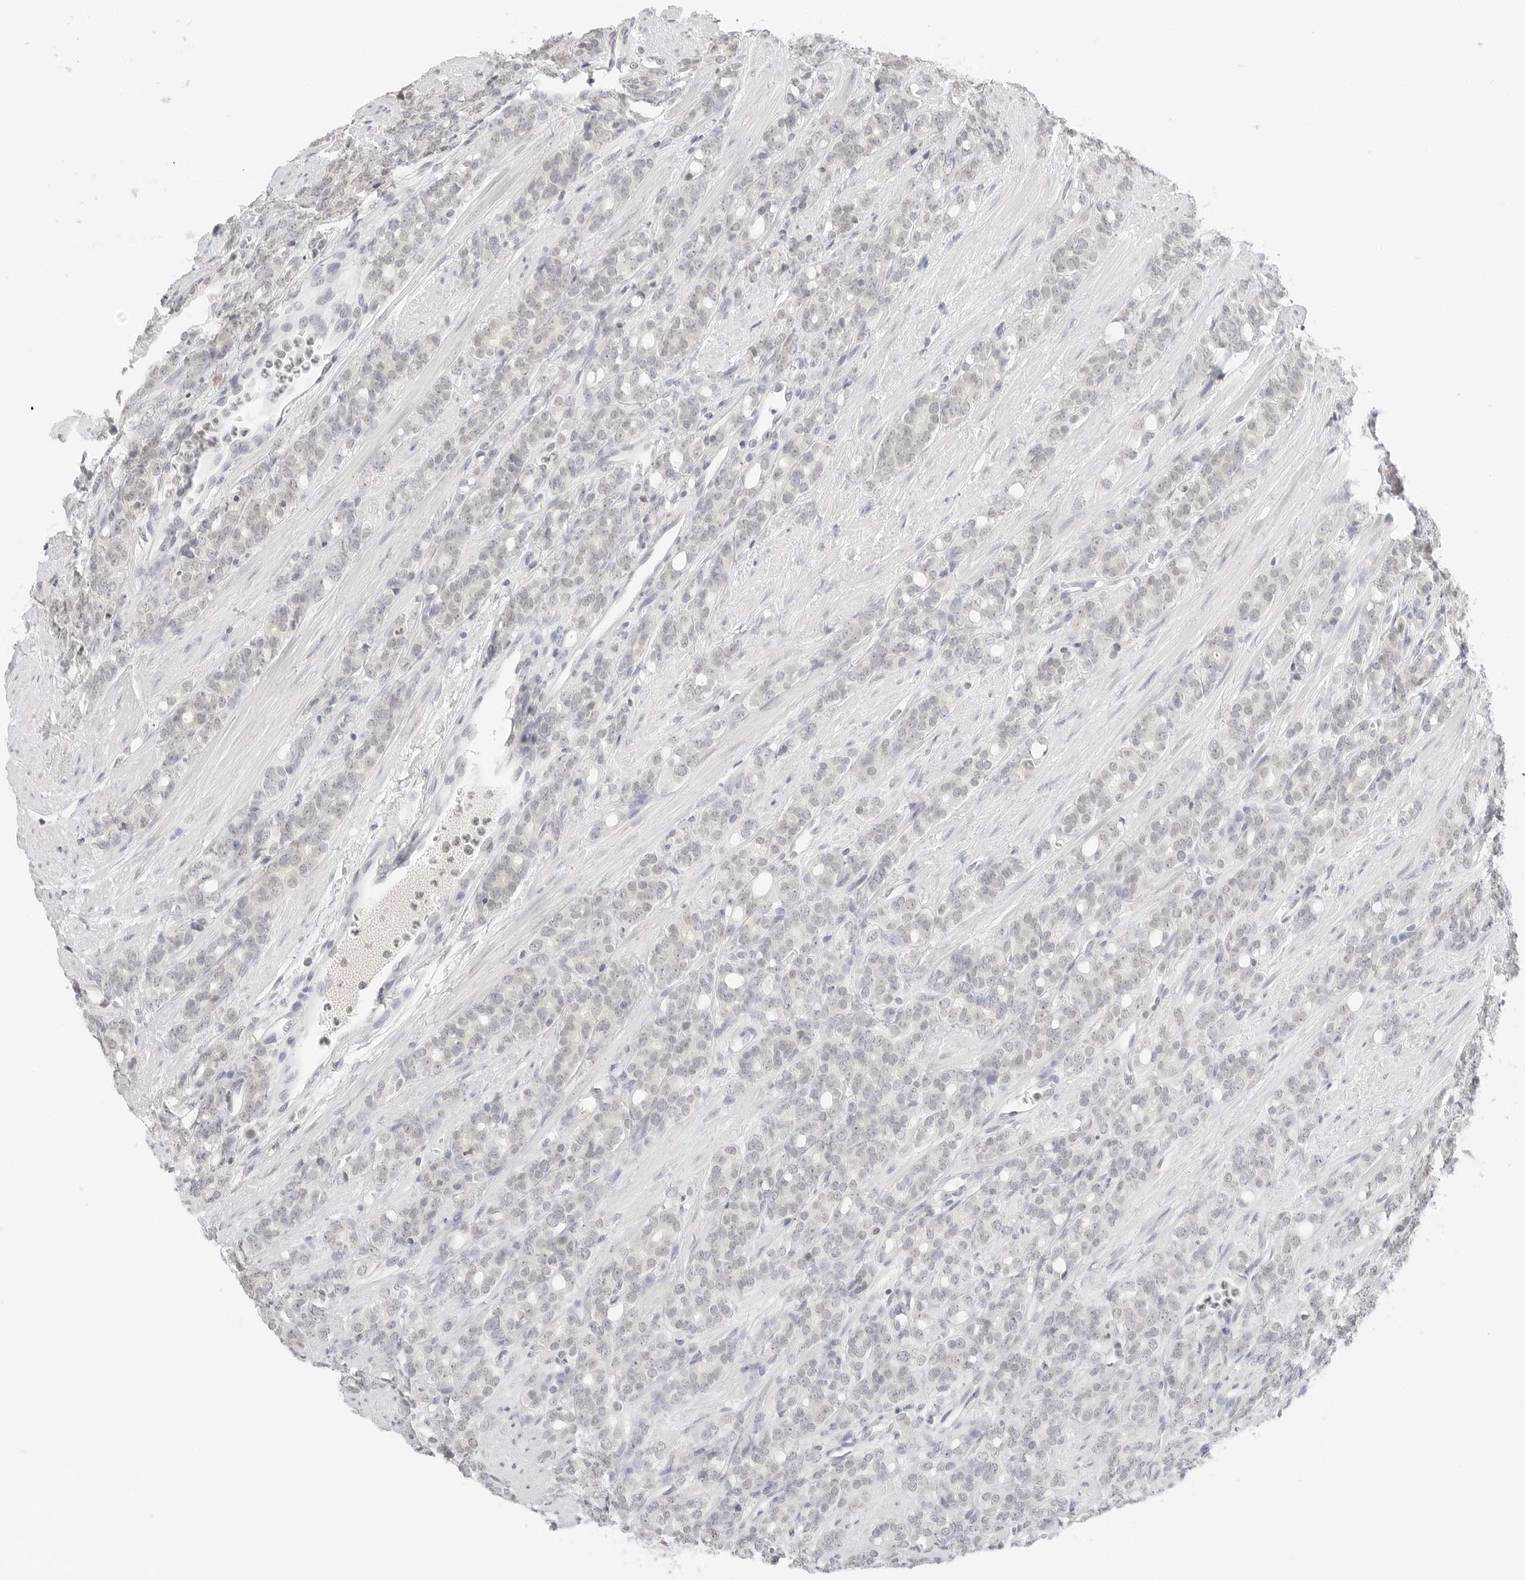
{"staining": {"intensity": "negative", "quantity": "none", "location": "none"}, "tissue": "prostate cancer", "cell_type": "Tumor cells", "image_type": "cancer", "snomed": [{"axis": "morphology", "description": "Adenocarcinoma, High grade"}, {"axis": "topography", "description": "Prostate"}], "caption": "Adenocarcinoma (high-grade) (prostate) was stained to show a protein in brown. There is no significant expression in tumor cells. (Immunohistochemistry, brightfield microscopy, high magnification).", "gene": "NEO1", "patient": {"sex": "male", "age": 62}}